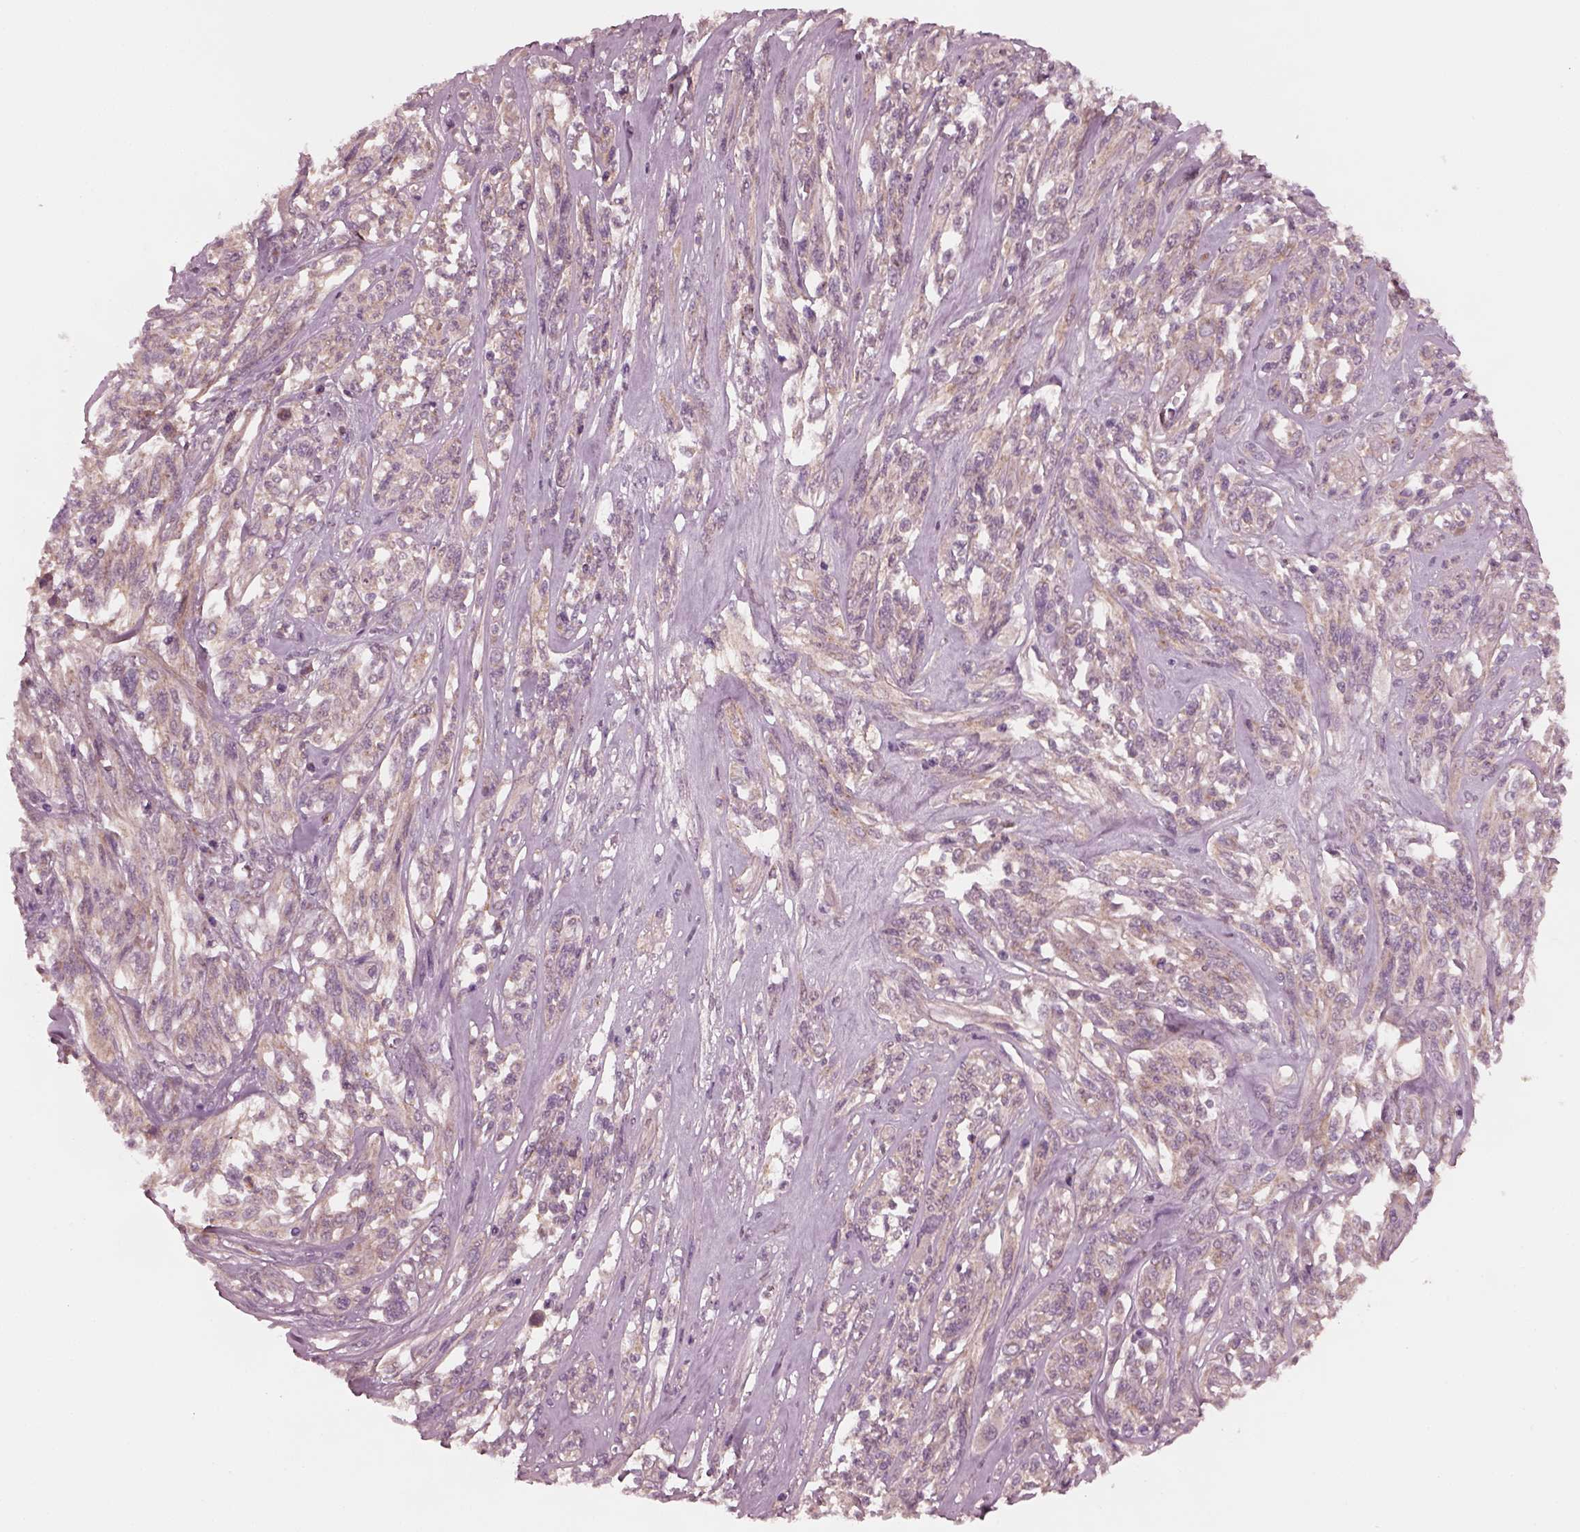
{"staining": {"intensity": "weak", "quantity": ">75%", "location": "cytoplasmic/membranous"}, "tissue": "melanoma", "cell_type": "Tumor cells", "image_type": "cancer", "snomed": [{"axis": "morphology", "description": "Malignant melanoma, NOS"}, {"axis": "topography", "description": "Skin"}], "caption": "Immunohistochemistry (IHC) staining of malignant melanoma, which reveals low levels of weak cytoplasmic/membranous expression in approximately >75% of tumor cells indicating weak cytoplasmic/membranous protein expression. The staining was performed using DAB (brown) for protein detection and nuclei were counterstained in hematoxylin (blue).", "gene": "TUBG1", "patient": {"sex": "female", "age": 91}}